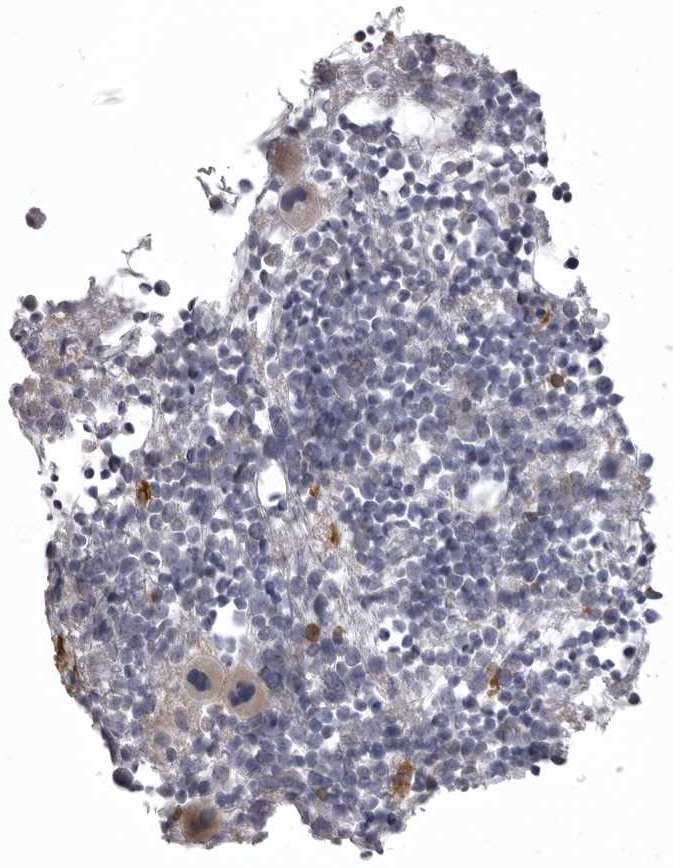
{"staining": {"intensity": "negative", "quantity": "none", "location": "none"}, "tissue": "bone marrow", "cell_type": "Hematopoietic cells", "image_type": "normal", "snomed": [{"axis": "morphology", "description": "Normal tissue, NOS"}, {"axis": "morphology", "description": "Inflammation, NOS"}, {"axis": "topography", "description": "Bone marrow"}], "caption": "This is an IHC micrograph of benign bone marrow. There is no positivity in hematopoietic cells.", "gene": "NCEH1", "patient": {"sex": "male", "age": 1}}